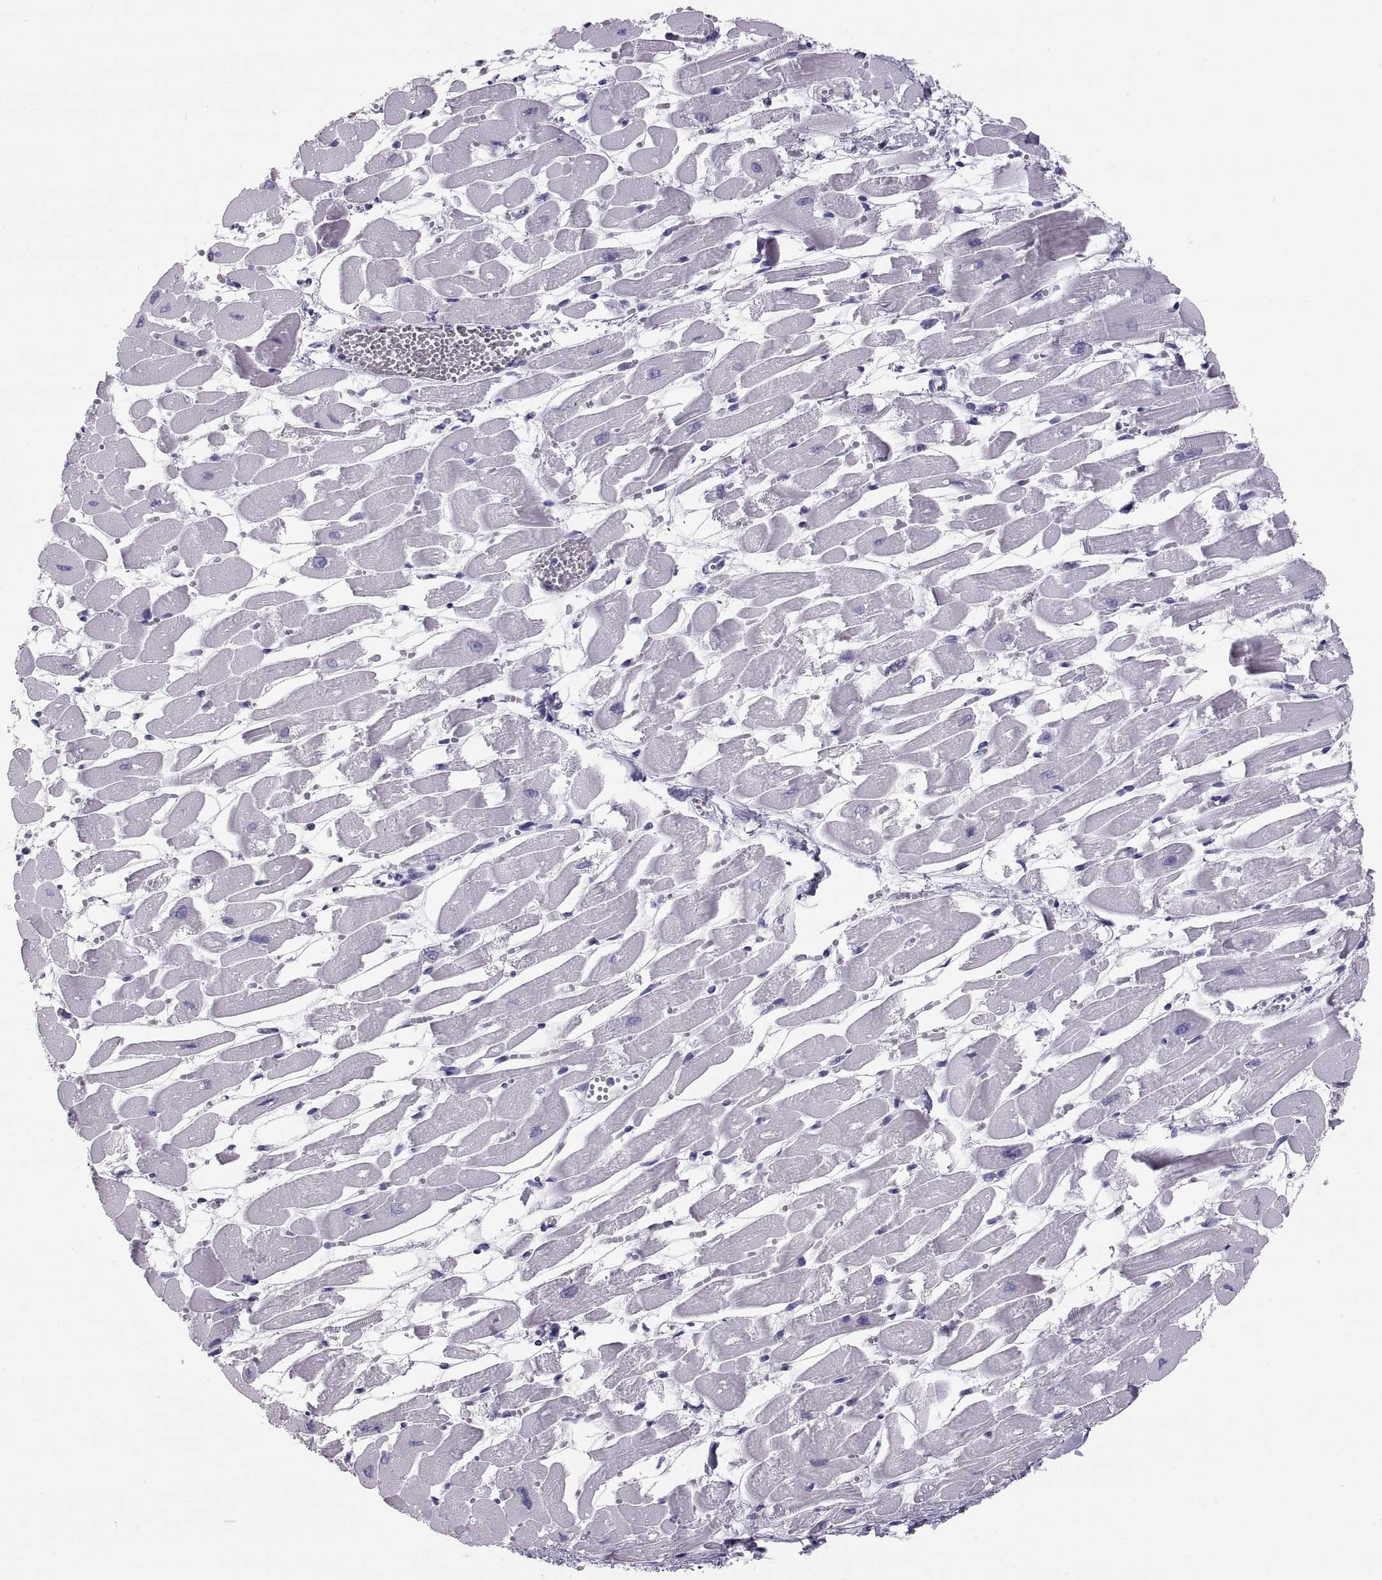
{"staining": {"intensity": "negative", "quantity": "none", "location": "none"}, "tissue": "heart muscle", "cell_type": "Cardiomyocytes", "image_type": "normal", "snomed": [{"axis": "morphology", "description": "Normal tissue, NOS"}, {"axis": "topography", "description": "Heart"}], "caption": "Protein analysis of normal heart muscle demonstrates no significant expression in cardiomyocytes. (Stains: DAB (3,3'-diaminobenzidine) IHC with hematoxylin counter stain, Microscopy: brightfield microscopy at high magnification).", "gene": "PAX2", "patient": {"sex": "female", "age": 52}}